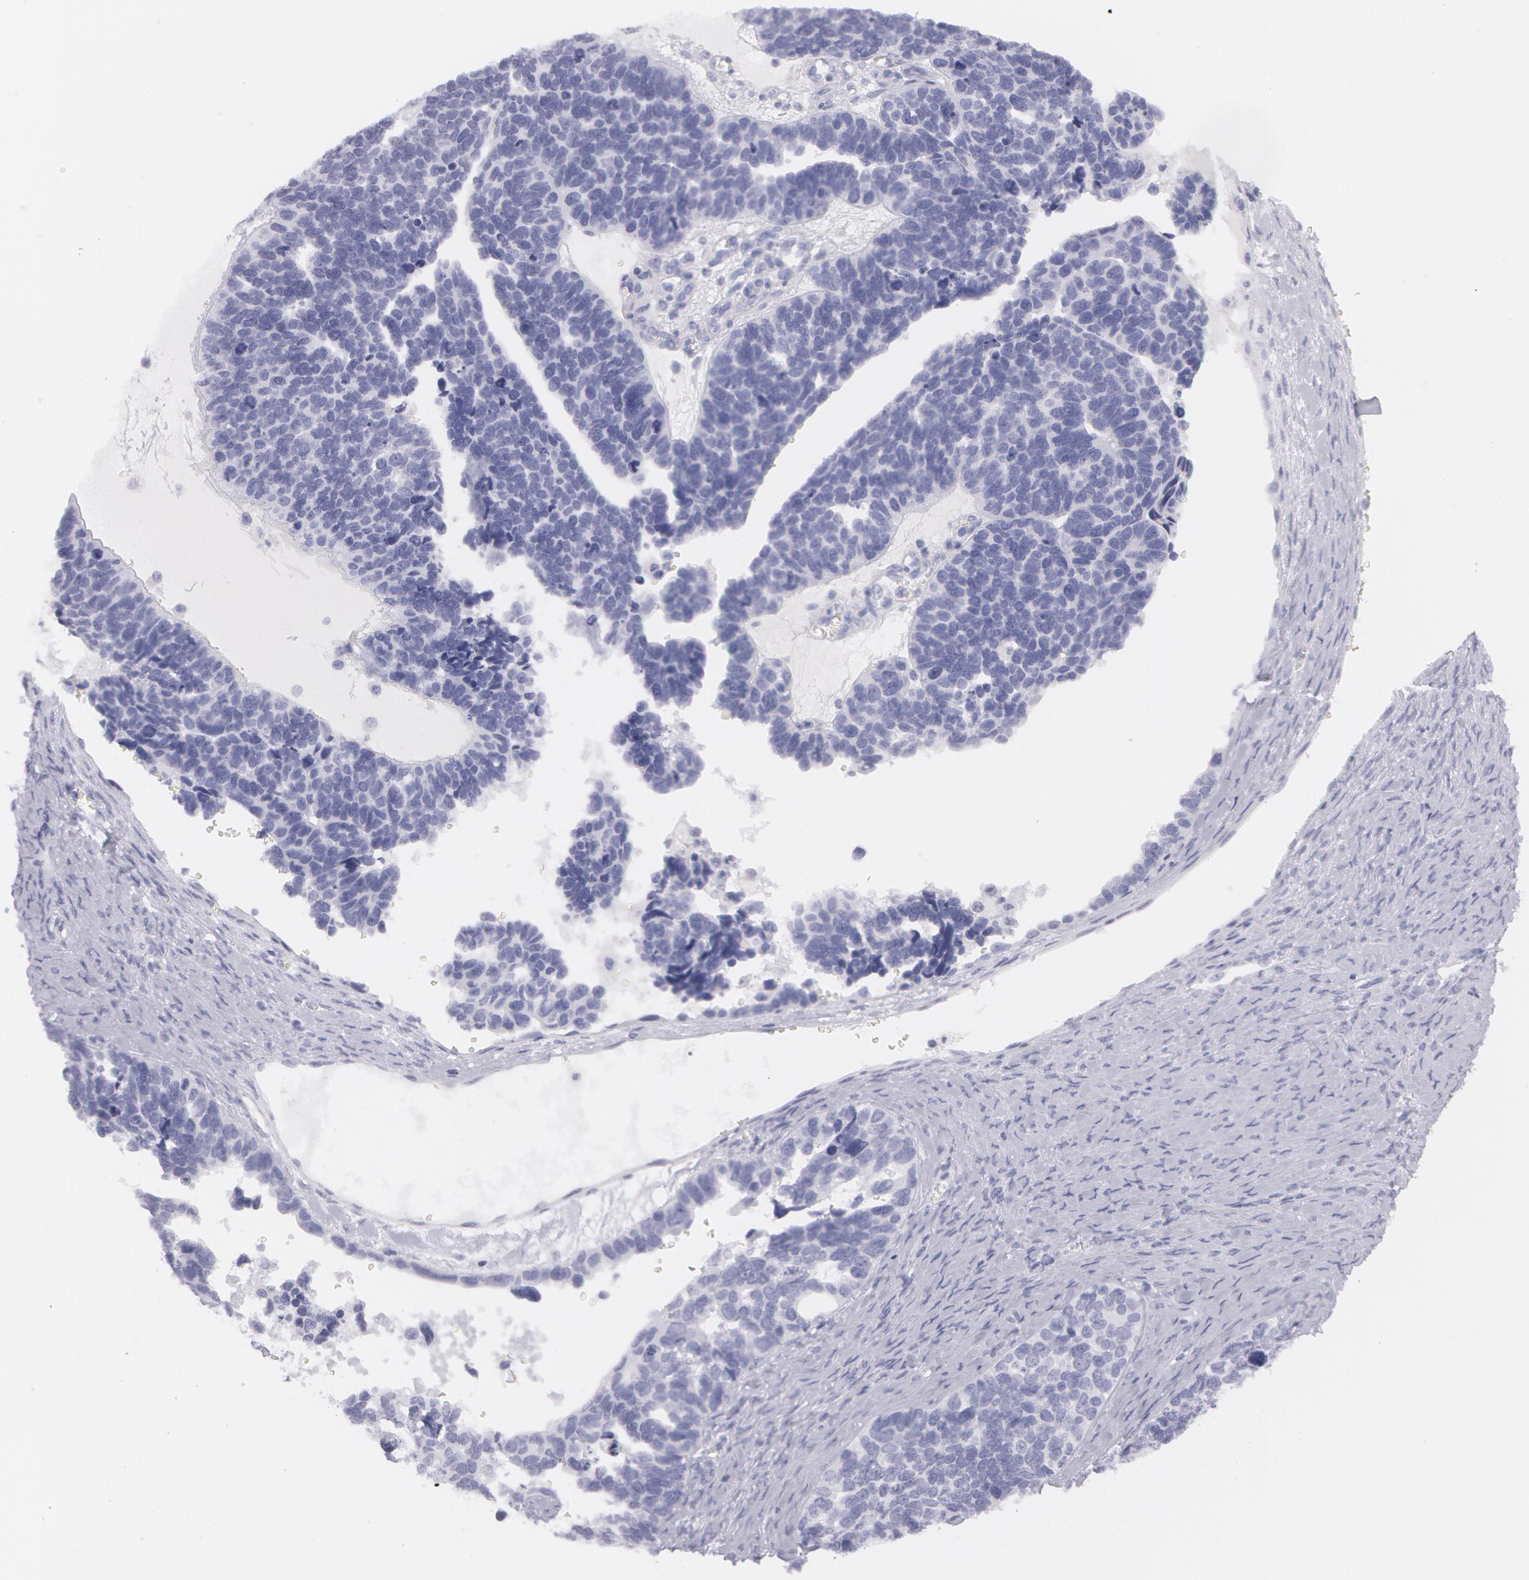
{"staining": {"intensity": "negative", "quantity": "none", "location": "none"}, "tissue": "ovarian cancer", "cell_type": "Tumor cells", "image_type": "cancer", "snomed": [{"axis": "morphology", "description": "Cystadenocarcinoma, serous, NOS"}, {"axis": "topography", "description": "Ovary"}], "caption": "DAB (3,3'-diaminobenzidine) immunohistochemical staining of human ovarian cancer exhibits no significant expression in tumor cells.", "gene": "AMACR", "patient": {"sex": "female", "age": 77}}